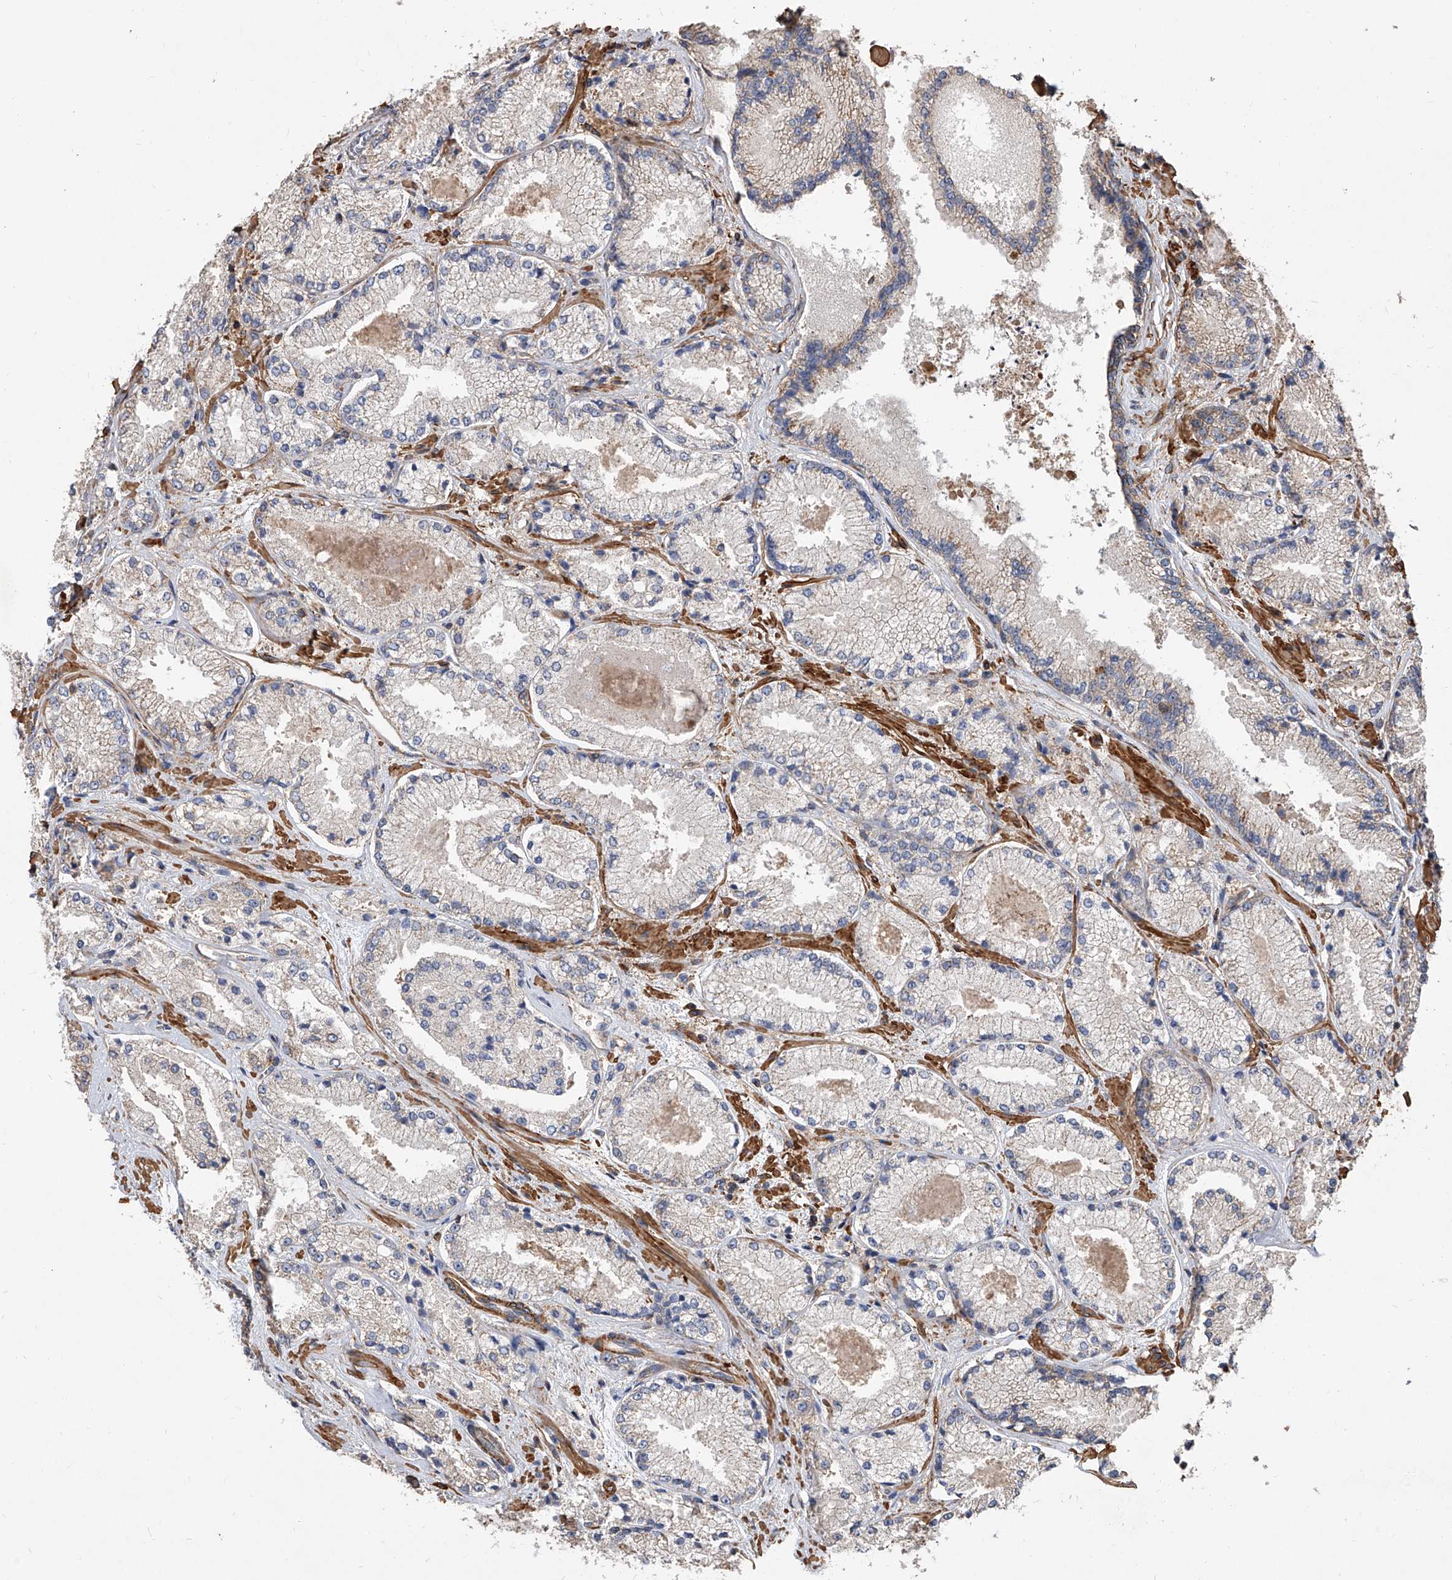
{"staining": {"intensity": "negative", "quantity": "none", "location": "none"}, "tissue": "prostate cancer", "cell_type": "Tumor cells", "image_type": "cancer", "snomed": [{"axis": "morphology", "description": "Adenocarcinoma, High grade"}, {"axis": "topography", "description": "Prostate"}], "caption": "Immunohistochemistry (IHC) micrograph of neoplastic tissue: high-grade adenocarcinoma (prostate) stained with DAB (3,3'-diaminobenzidine) demonstrates no significant protein positivity in tumor cells.", "gene": "PISD", "patient": {"sex": "male", "age": 73}}